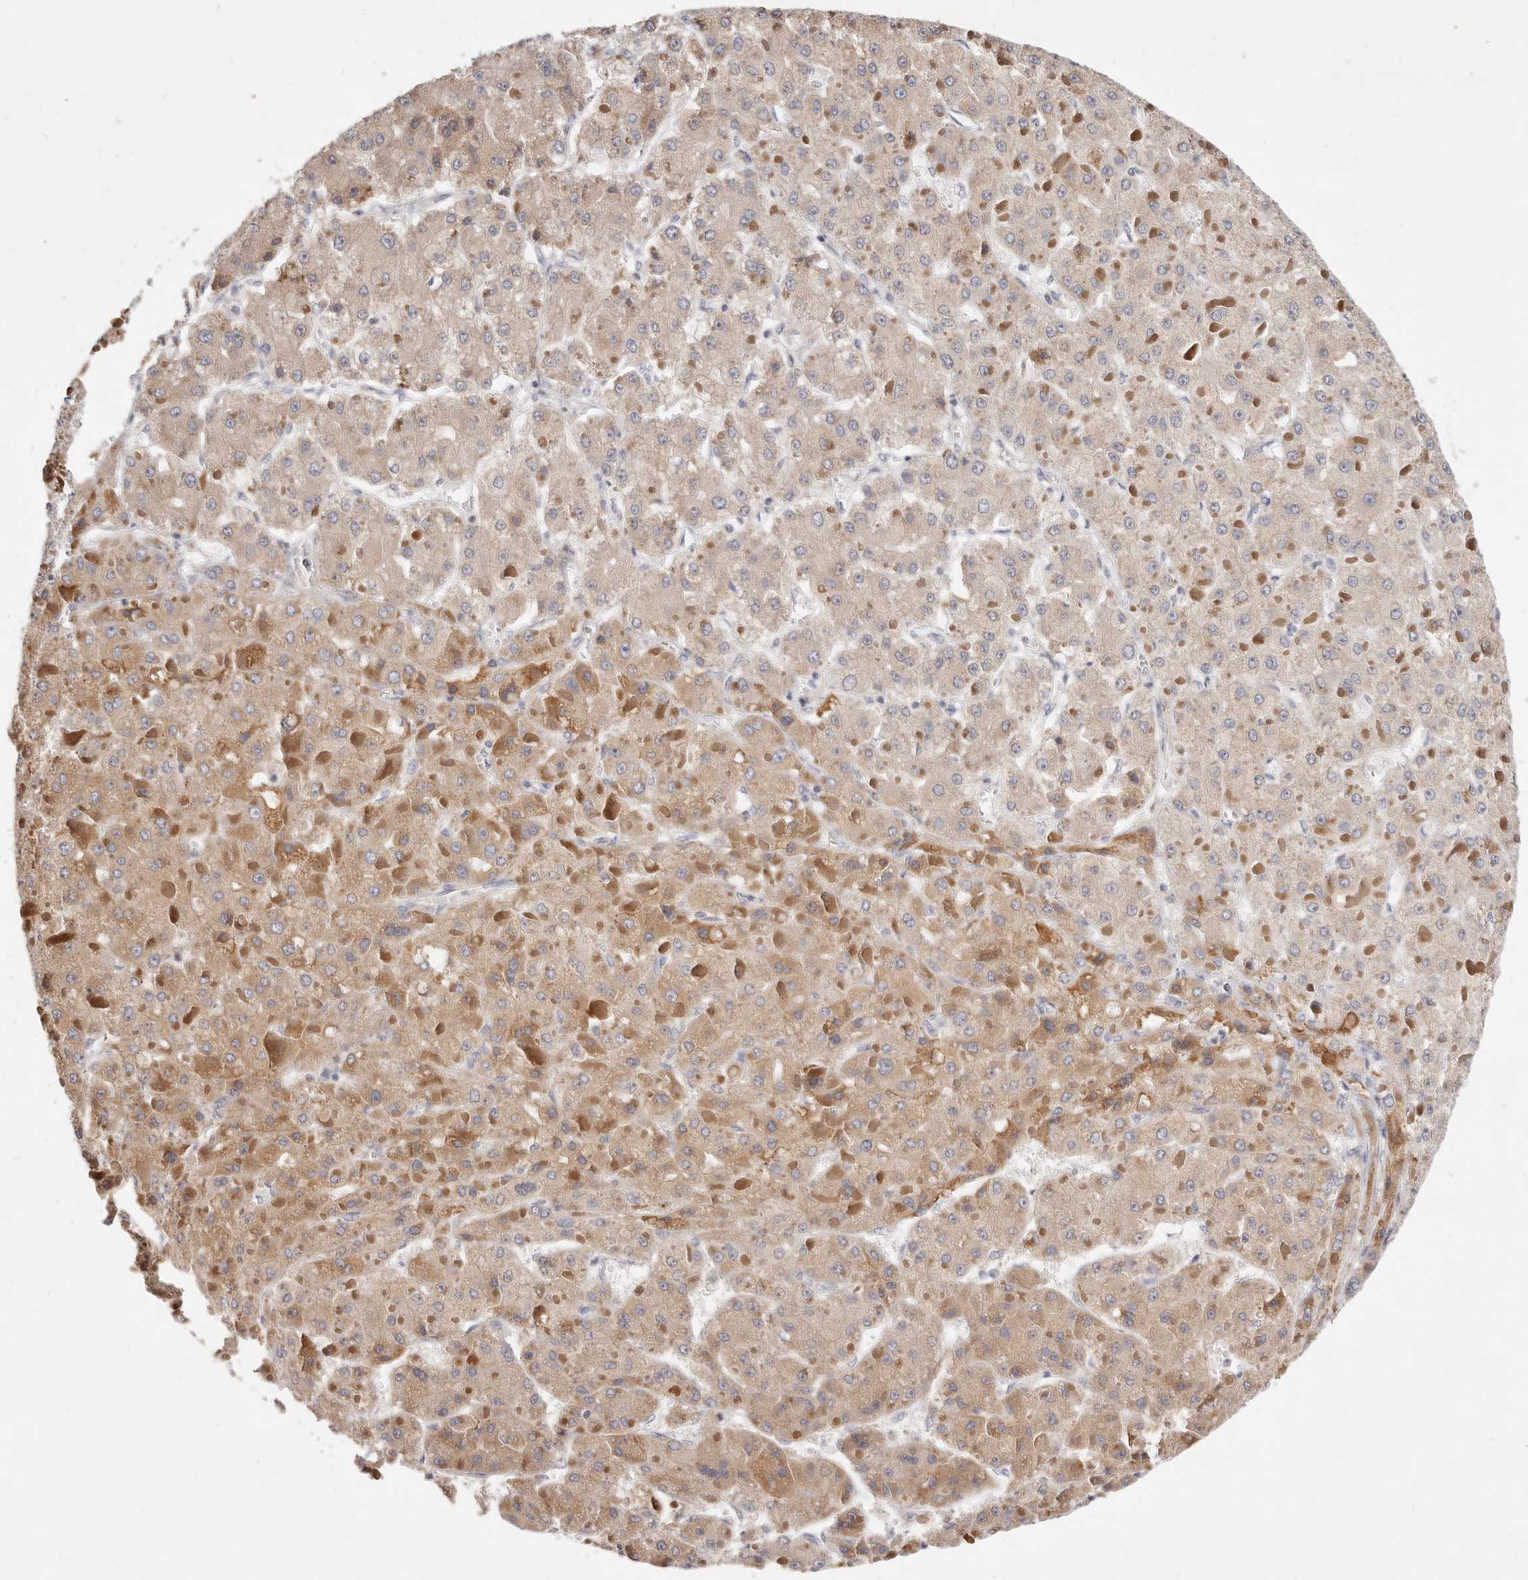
{"staining": {"intensity": "moderate", "quantity": ">75%", "location": "cytoplasmic/membranous"}, "tissue": "liver cancer", "cell_type": "Tumor cells", "image_type": "cancer", "snomed": [{"axis": "morphology", "description": "Carcinoma, Hepatocellular, NOS"}, {"axis": "topography", "description": "Liver"}], "caption": "A high-resolution image shows immunohistochemistry staining of hepatocellular carcinoma (liver), which exhibits moderate cytoplasmic/membranous expression in approximately >75% of tumor cells.", "gene": "TFB2M", "patient": {"sex": "female", "age": 73}}